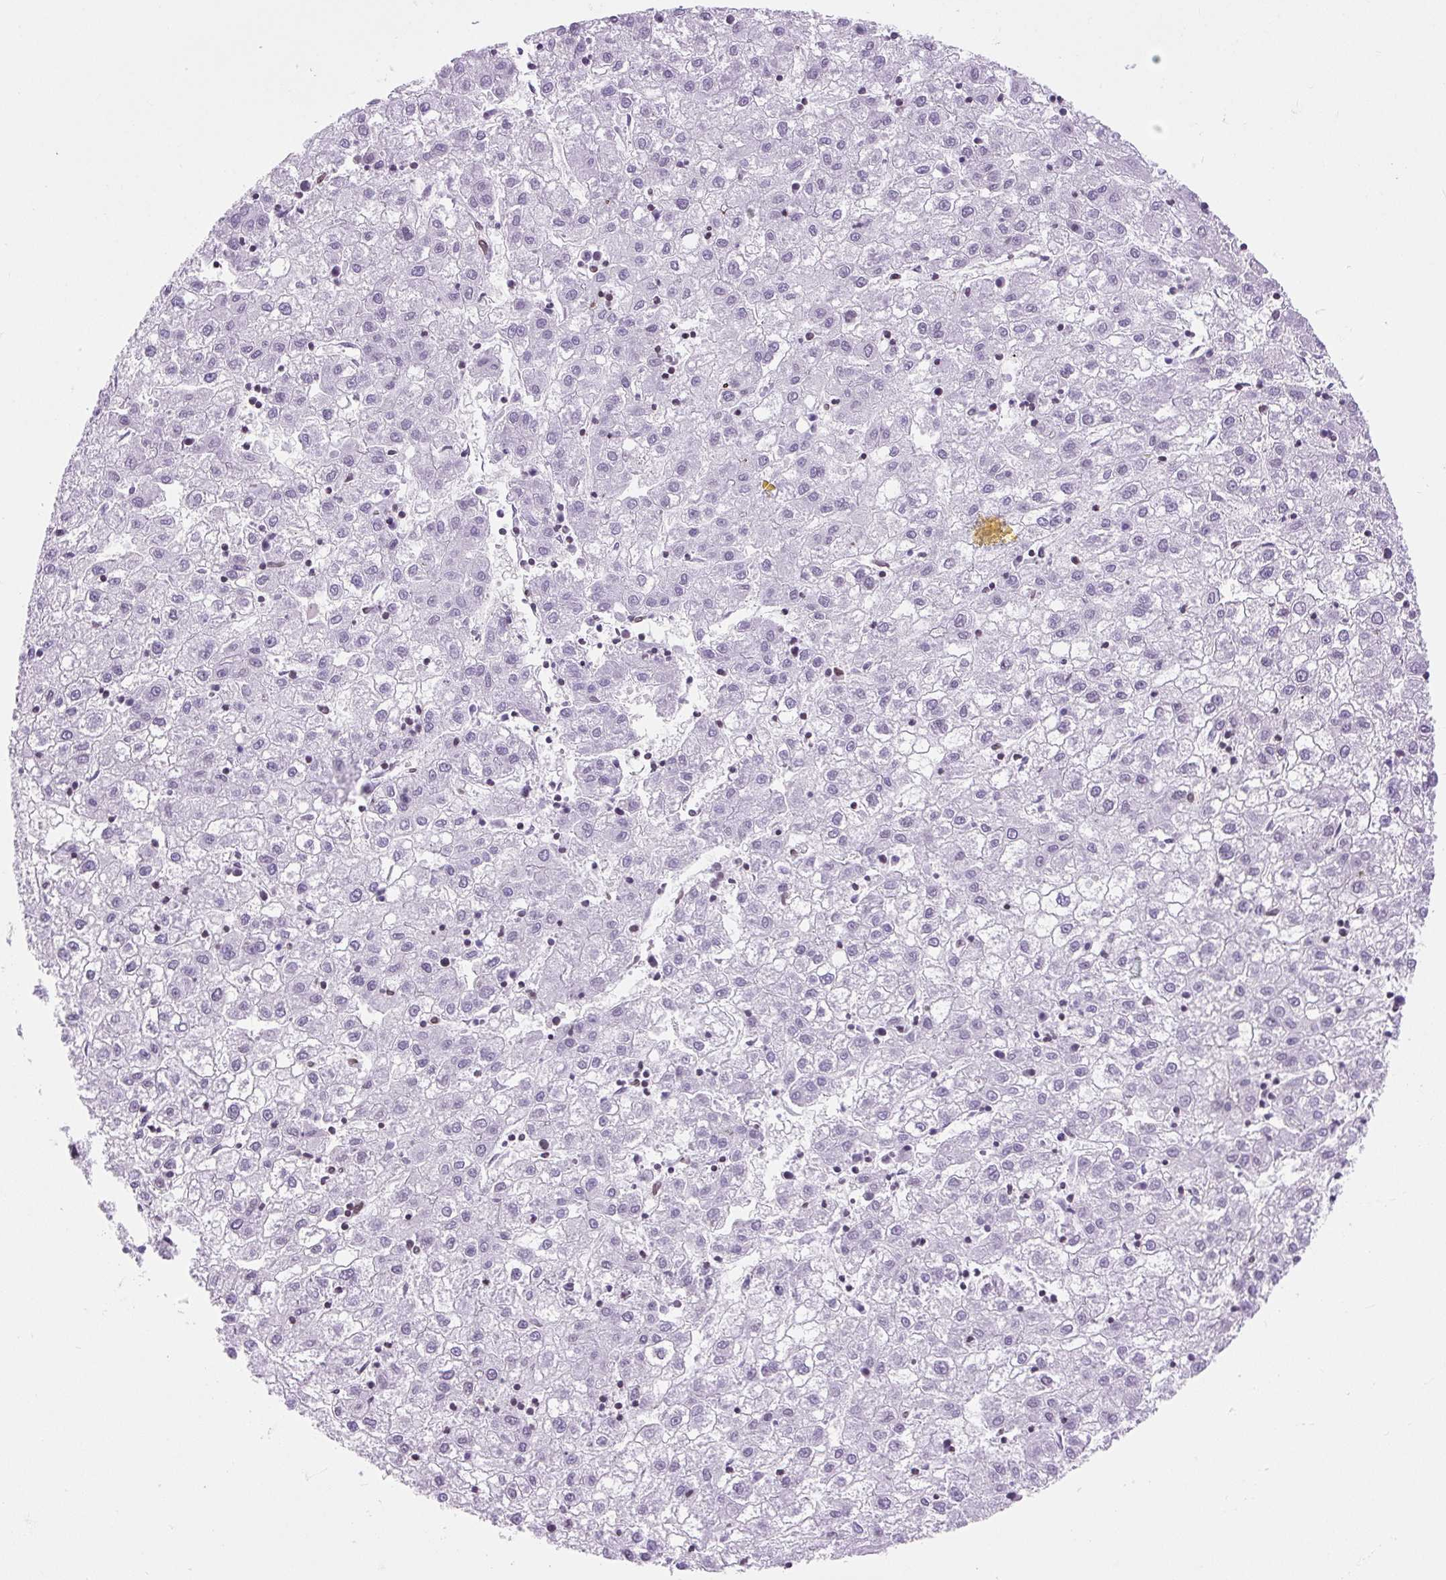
{"staining": {"intensity": "negative", "quantity": "none", "location": "none"}, "tissue": "liver cancer", "cell_type": "Tumor cells", "image_type": "cancer", "snomed": [{"axis": "morphology", "description": "Carcinoma, Hepatocellular, NOS"}, {"axis": "topography", "description": "Liver"}], "caption": "This is an immunohistochemistry image of human hepatocellular carcinoma (liver). There is no expression in tumor cells.", "gene": "VPREB1", "patient": {"sex": "male", "age": 72}}